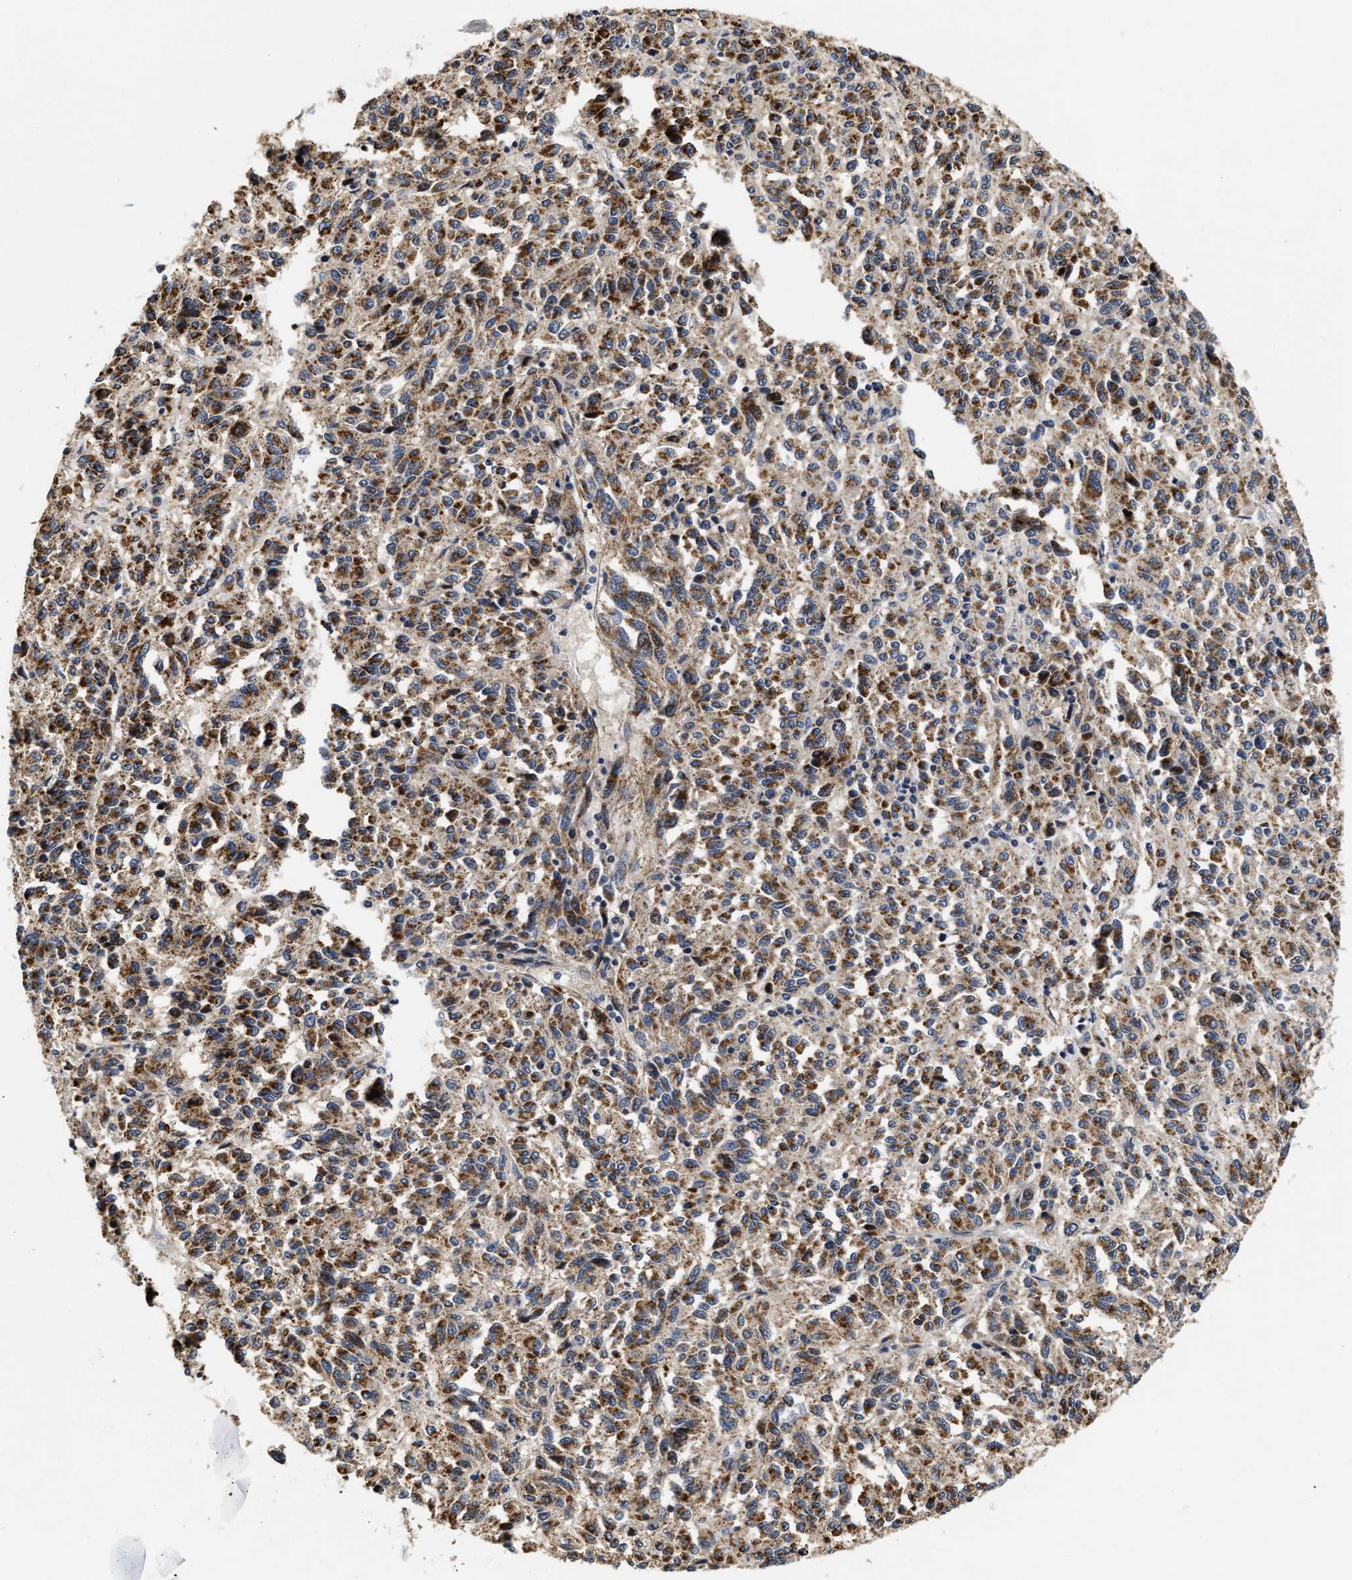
{"staining": {"intensity": "moderate", "quantity": ">75%", "location": "cytoplasmic/membranous"}, "tissue": "melanoma", "cell_type": "Tumor cells", "image_type": "cancer", "snomed": [{"axis": "morphology", "description": "Malignant melanoma, Metastatic site"}, {"axis": "topography", "description": "Lung"}], "caption": "This histopathology image displays immunohistochemistry staining of human malignant melanoma (metastatic site), with medium moderate cytoplasmic/membranous staining in approximately >75% of tumor cells.", "gene": "SCYL2", "patient": {"sex": "male", "age": 64}}